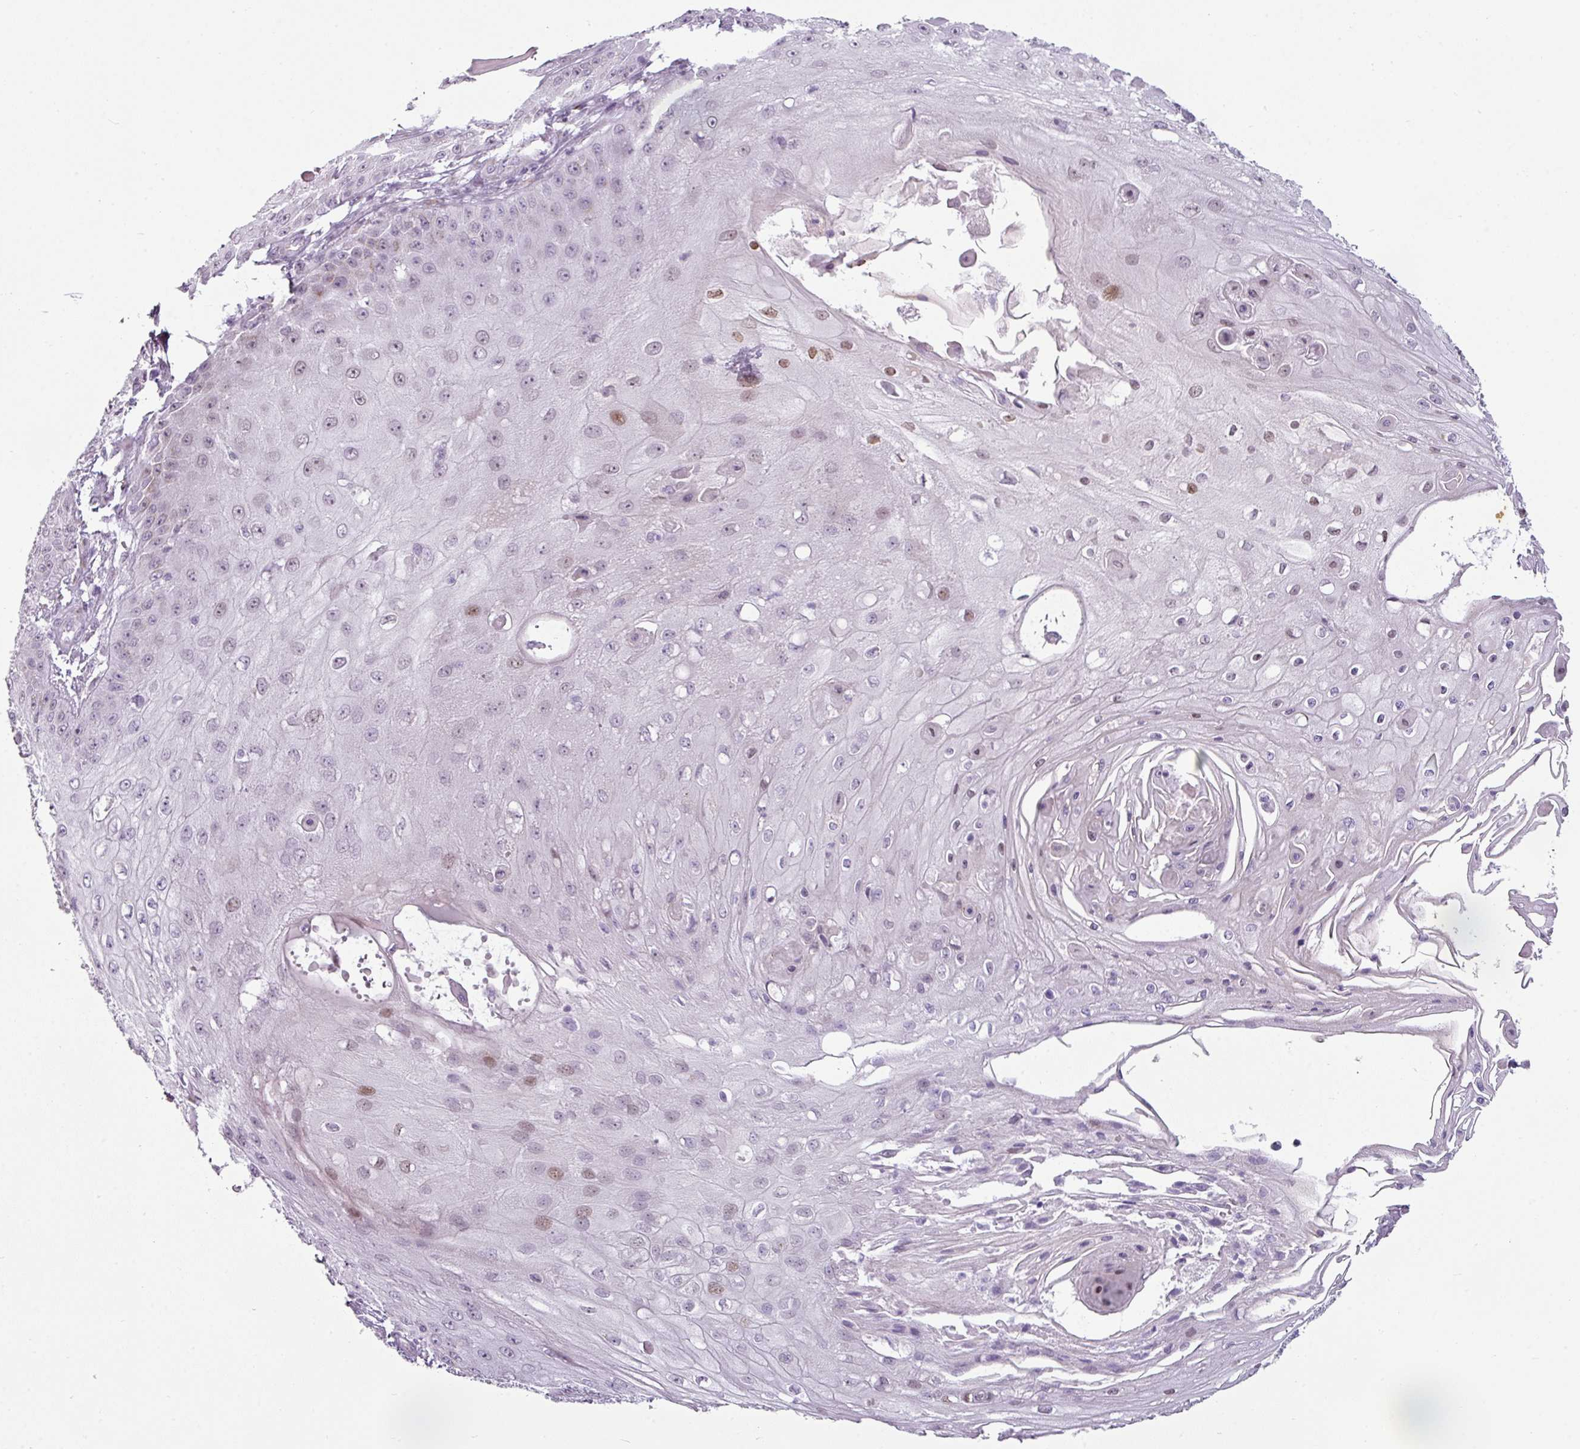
{"staining": {"intensity": "moderate", "quantity": "<25%", "location": "nuclear"}, "tissue": "skin cancer", "cell_type": "Tumor cells", "image_type": "cancer", "snomed": [{"axis": "morphology", "description": "Squamous cell carcinoma, NOS"}, {"axis": "topography", "description": "Skin"}], "caption": "A brown stain labels moderate nuclear expression of a protein in human skin cancer (squamous cell carcinoma) tumor cells.", "gene": "SYT8", "patient": {"sex": "male", "age": 70}}